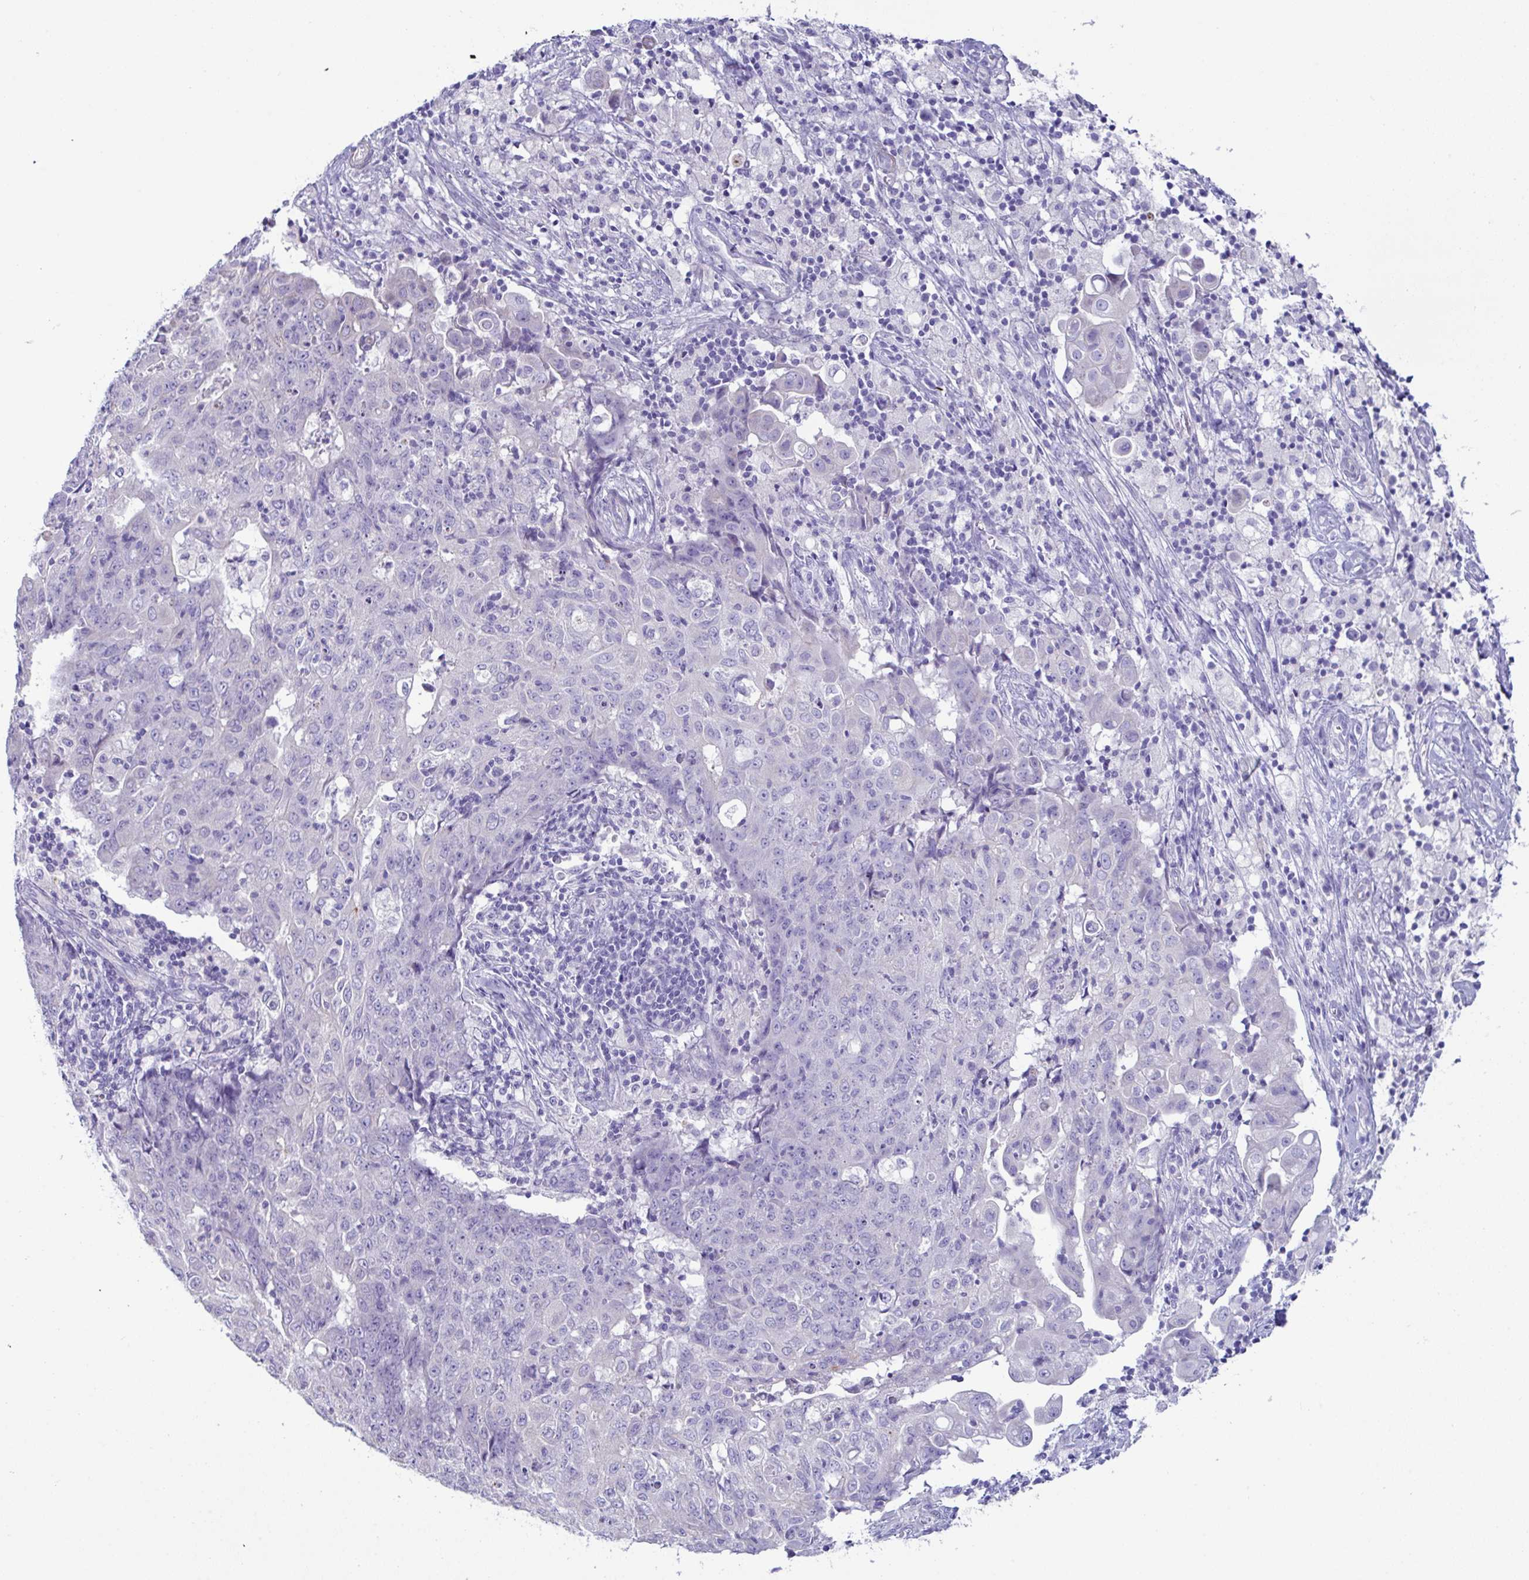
{"staining": {"intensity": "negative", "quantity": "none", "location": "none"}, "tissue": "ovarian cancer", "cell_type": "Tumor cells", "image_type": "cancer", "snomed": [{"axis": "morphology", "description": "Carcinoma, endometroid"}, {"axis": "topography", "description": "Ovary"}], "caption": "Tumor cells show no significant positivity in ovarian endometroid carcinoma.", "gene": "MED11", "patient": {"sex": "female", "age": 42}}